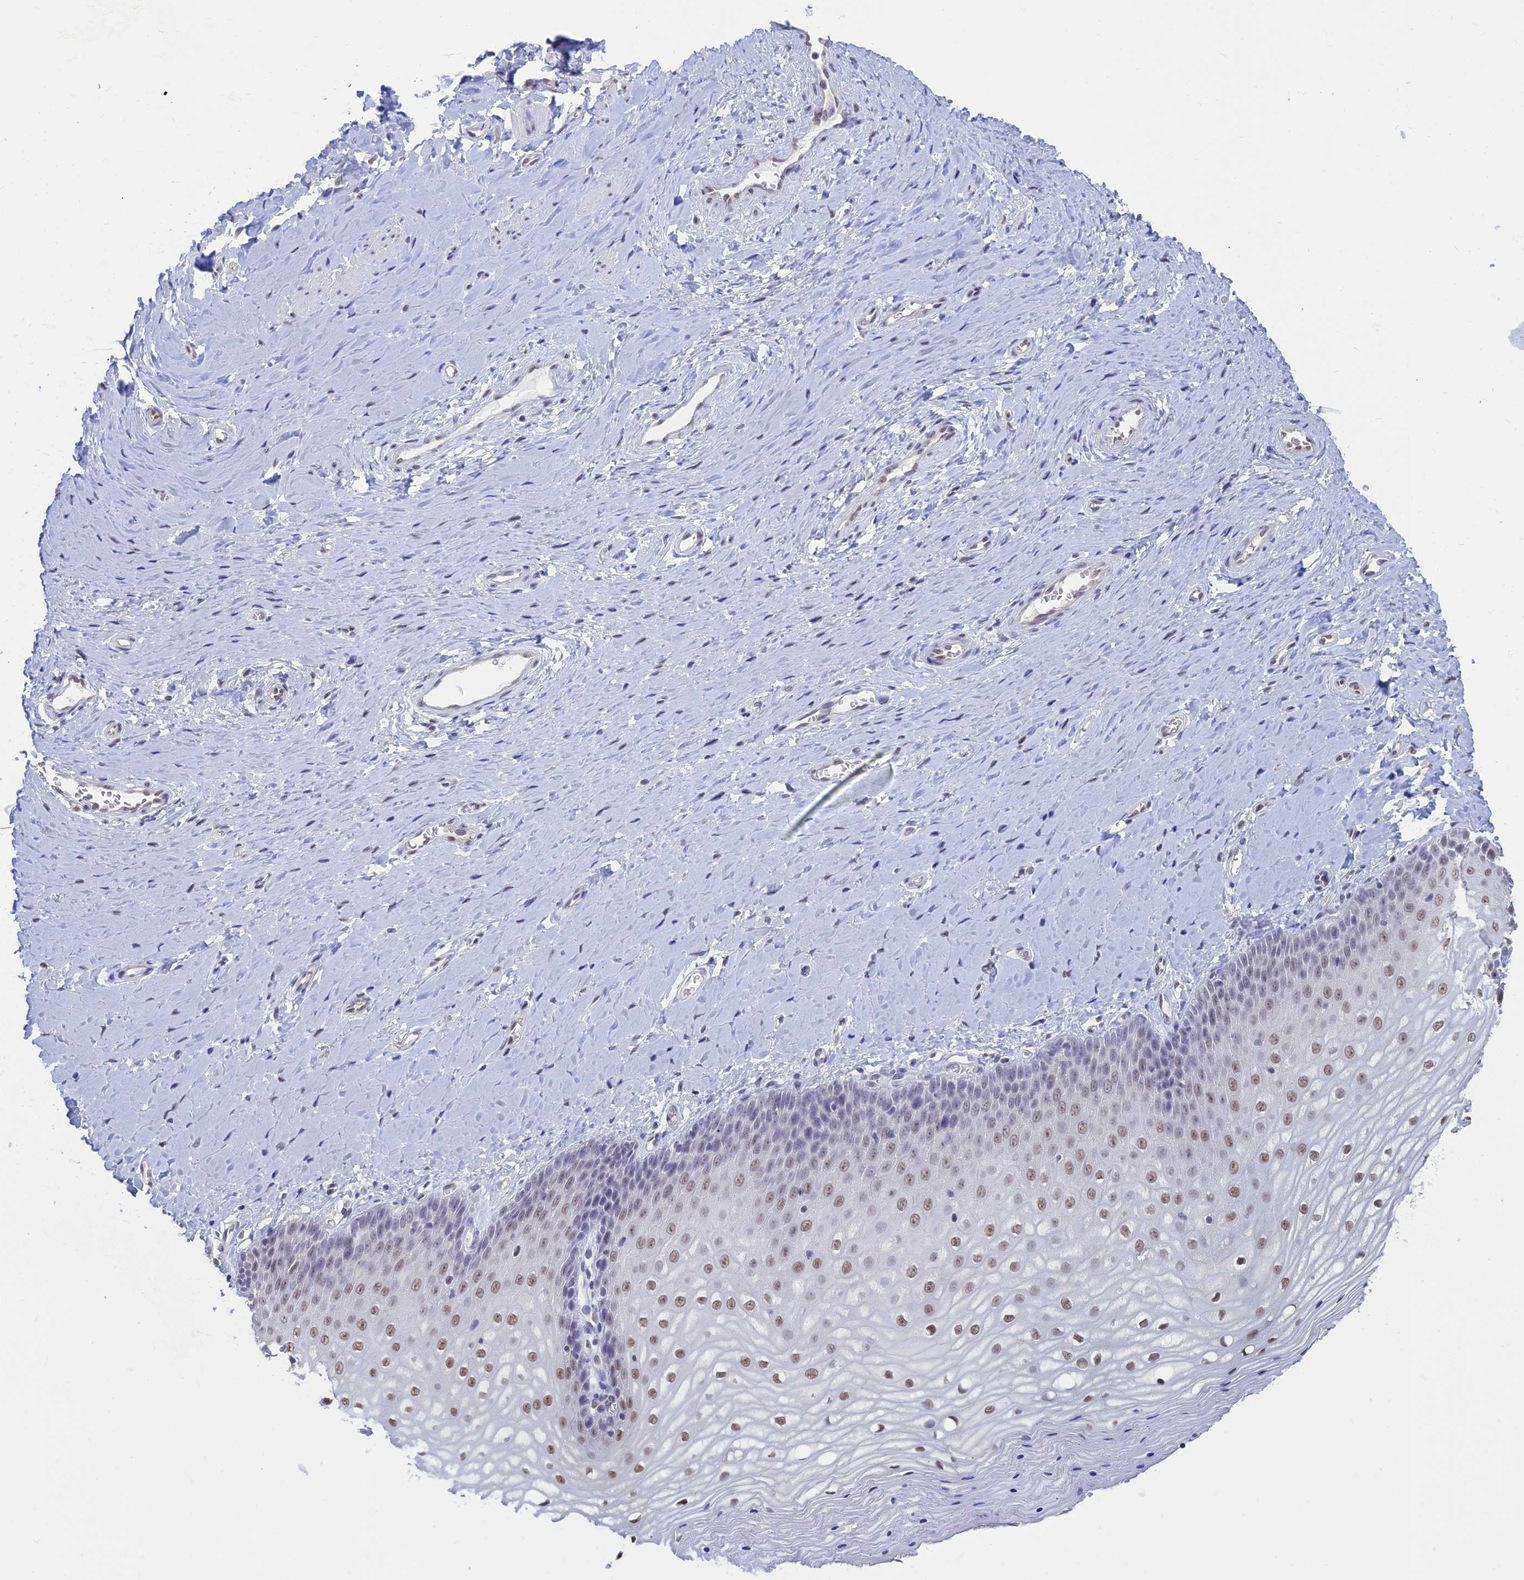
{"staining": {"intensity": "moderate", "quantity": "25%-75%", "location": "nuclear"}, "tissue": "vagina", "cell_type": "Squamous epithelial cells", "image_type": "normal", "snomed": [{"axis": "morphology", "description": "Normal tissue, NOS"}, {"axis": "topography", "description": "Vagina"}], "caption": "Brown immunohistochemical staining in unremarkable vagina demonstrates moderate nuclear expression in about 25%-75% of squamous epithelial cells.", "gene": "SRSF7", "patient": {"sex": "female", "age": 65}}